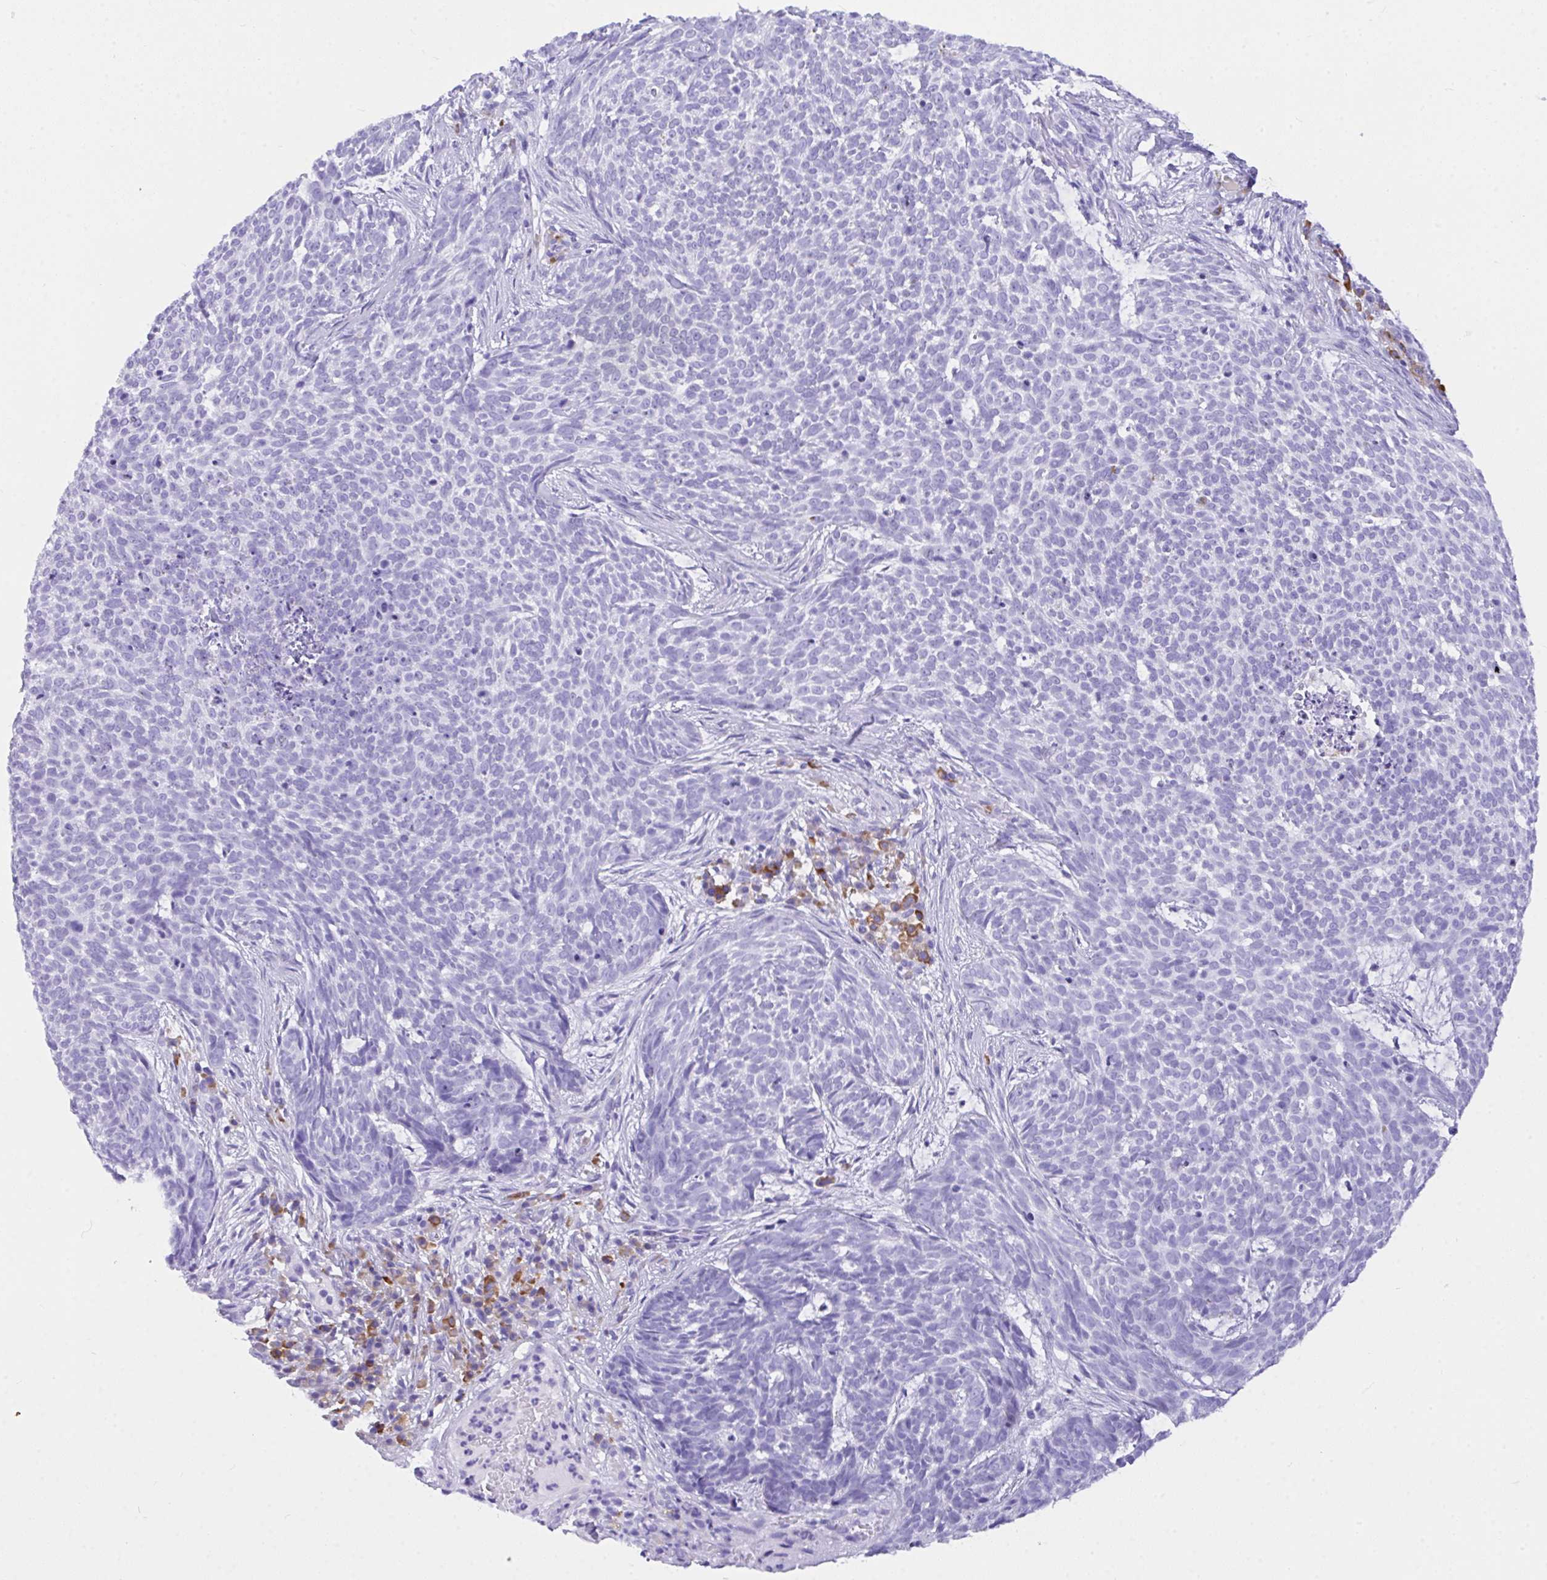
{"staining": {"intensity": "negative", "quantity": "none", "location": "none"}, "tissue": "skin cancer", "cell_type": "Tumor cells", "image_type": "cancer", "snomed": [{"axis": "morphology", "description": "Basal cell carcinoma"}, {"axis": "topography", "description": "Skin"}], "caption": "This is an immunohistochemistry (IHC) histopathology image of skin cancer. There is no staining in tumor cells.", "gene": "BEST4", "patient": {"sex": "female", "age": 93}}